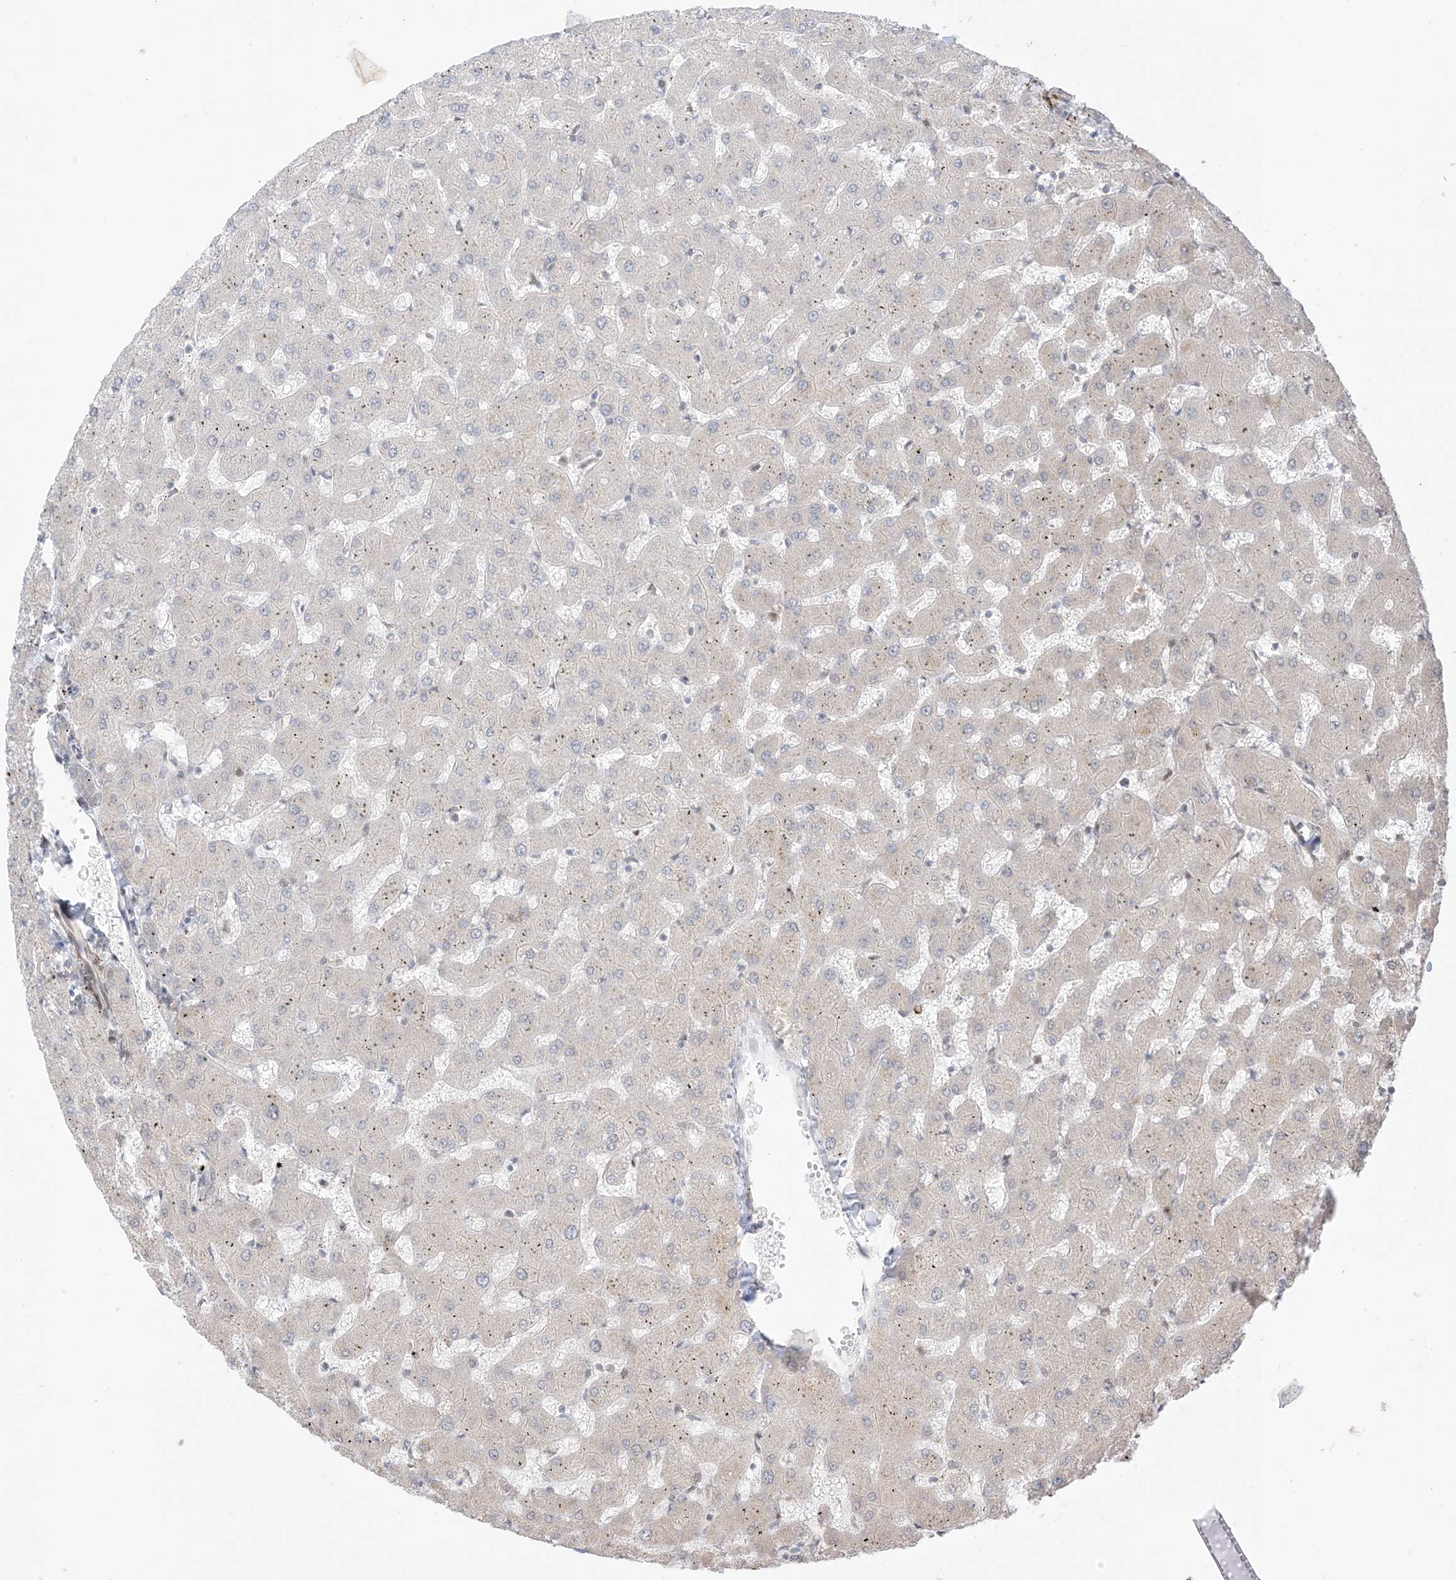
{"staining": {"intensity": "weak", "quantity": "25%-75%", "location": "cytoplasmic/membranous"}, "tissue": "liver", "cell_type": "Cholangiocytes", "image_type": "normal", "snomed": [{"axis": "morphology", "description": "Normal tissue, NOS"}, {"axis": "topography", "description": "Liver"}], "caption": "Weak cytoplasmic/membranous staining is identified in about 25%-75% of cholangiocytes in benign liver. Using DAB (3,3'-diaminobenzidine) (brown) and hematoxylin (blue) stains, captured at high magnification using brightfield microscopy.", "gene": "UBE2E2", "patient": {"sex": "female", "age": 63}}